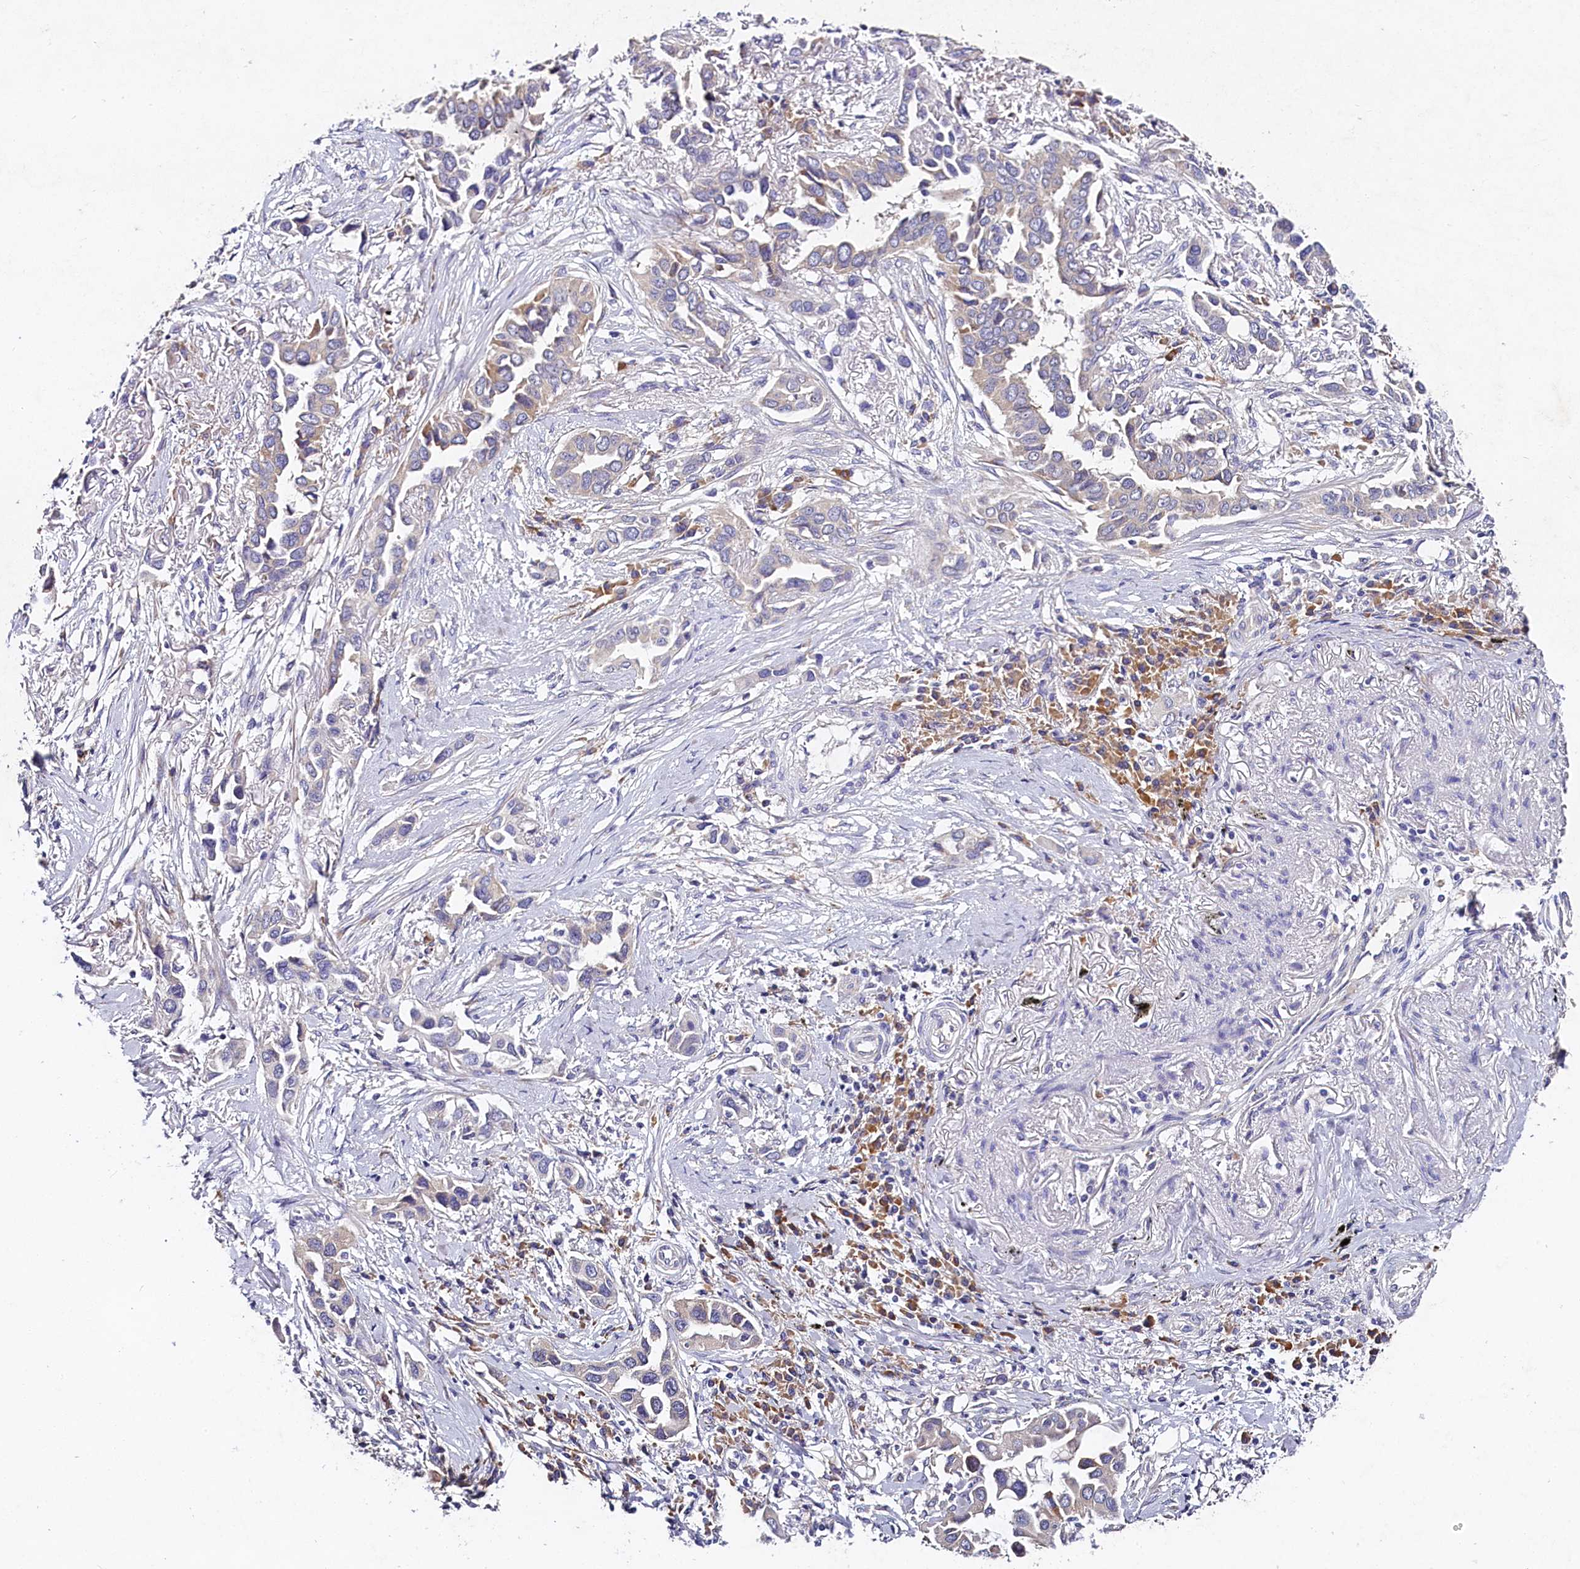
{"staining": {"intensity": "weak", "quantity": "<25%", "location": "cytoplasmic/membranous"}, "tissue": "lung cancer", "cell_type": "Tumor cells", "image_type": "cancer", "snomed": [{"axis": "morphology", "description": "Adenocarcinoma, NOS"}, {"axis": "topography", "description": "Lung"}], "caption": "Image shows no significant protein expression in tumor cells of lung adenocarcinoma.", "gene": "ST7L", "patient": {"sex": "female", "age": 76}}